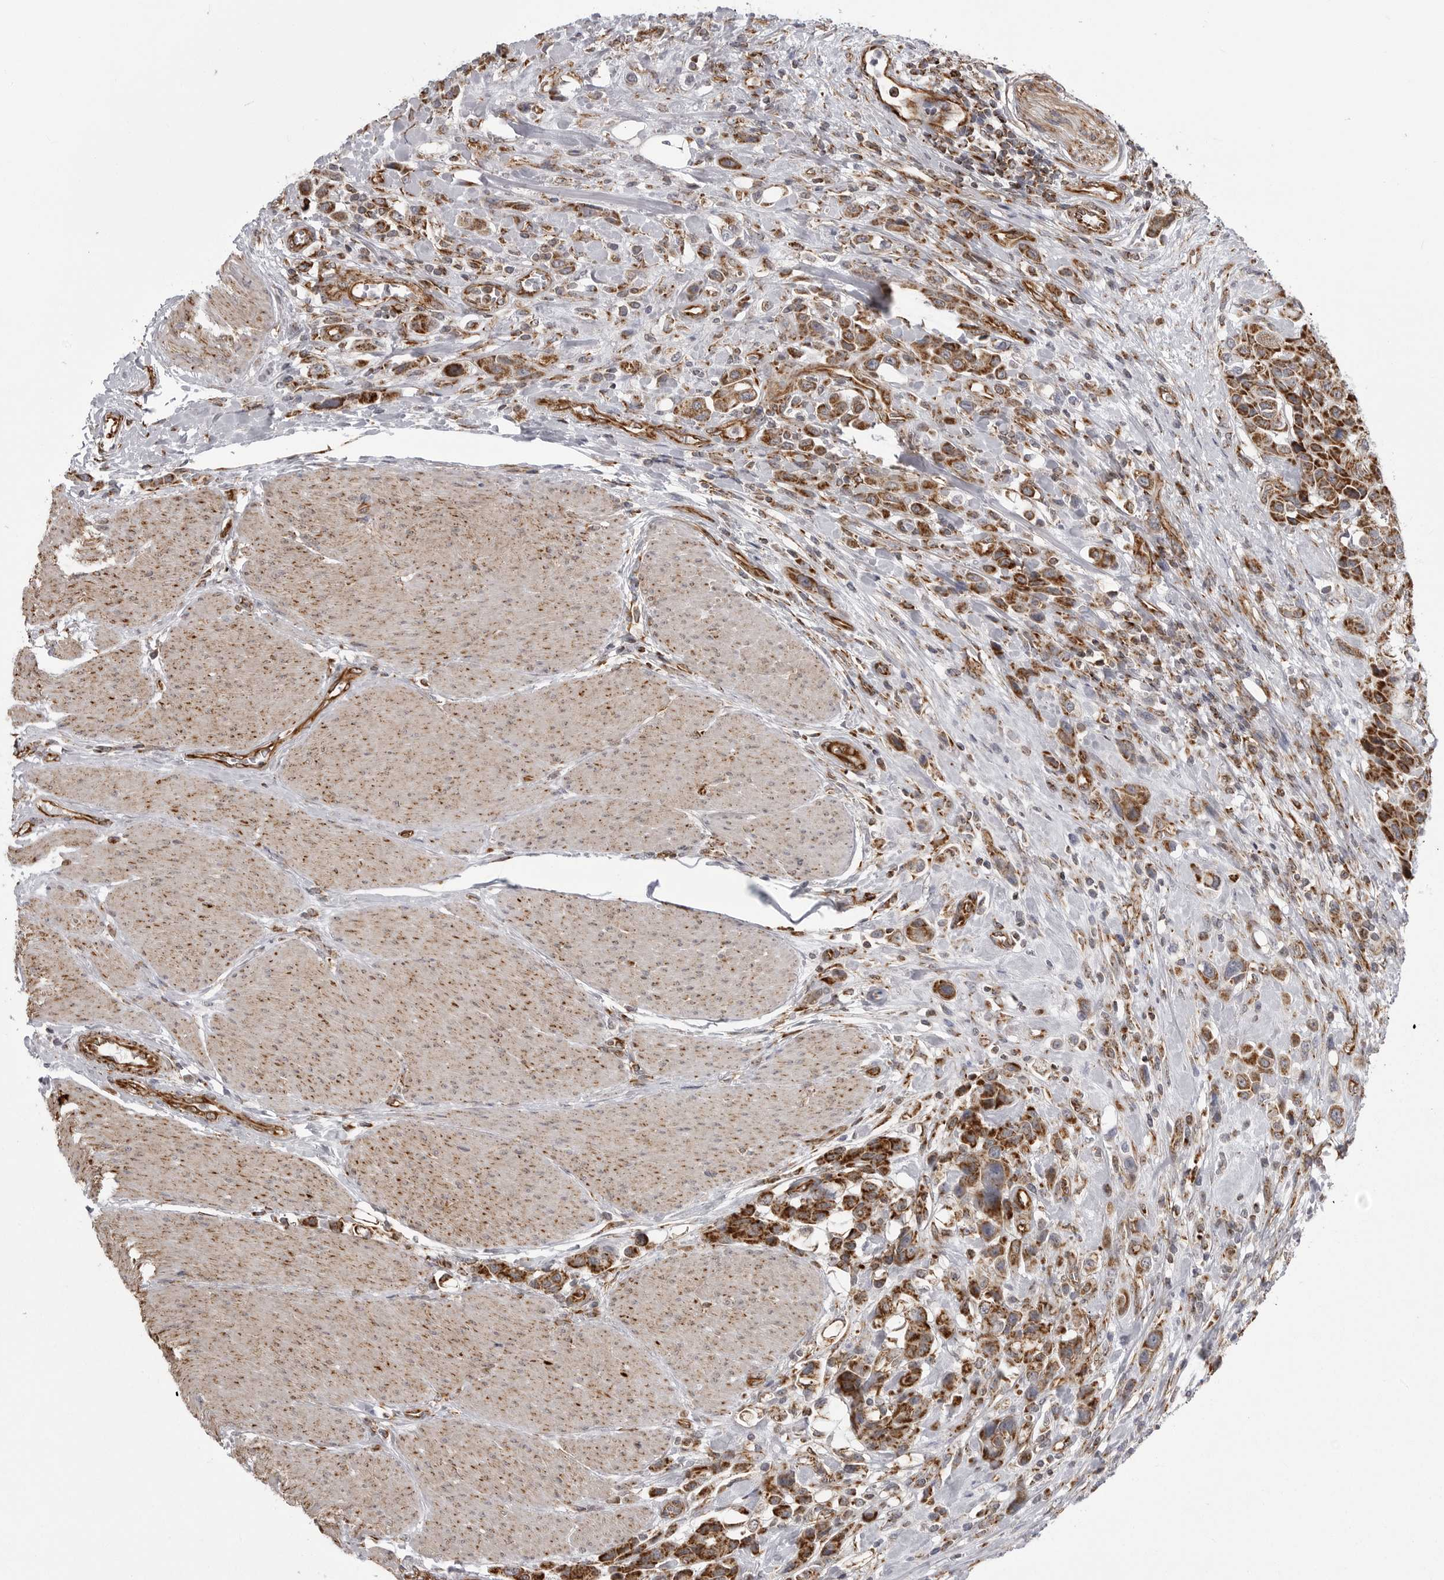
{"staining": {"intensity": "strong", "quantity": ">75%", "location": "cytoplasmic/membranous"}, "tissue": "urothelial cancer", "cell_type": "Tumor cells", "image_type": "cancer", "snomed": [{"axis": "morphology", "description": "Urothelial carcinoma, High grade"}, {"axis": "topography", "description": "Urinary bladder"}], "caption": "Protein expression analysis of urothelial cancer reveals strong cytoplasmic/membranous staining in about >75% of tumor cells.", "gene": "FH", "patient": {"sex": "male", "age": 50}}